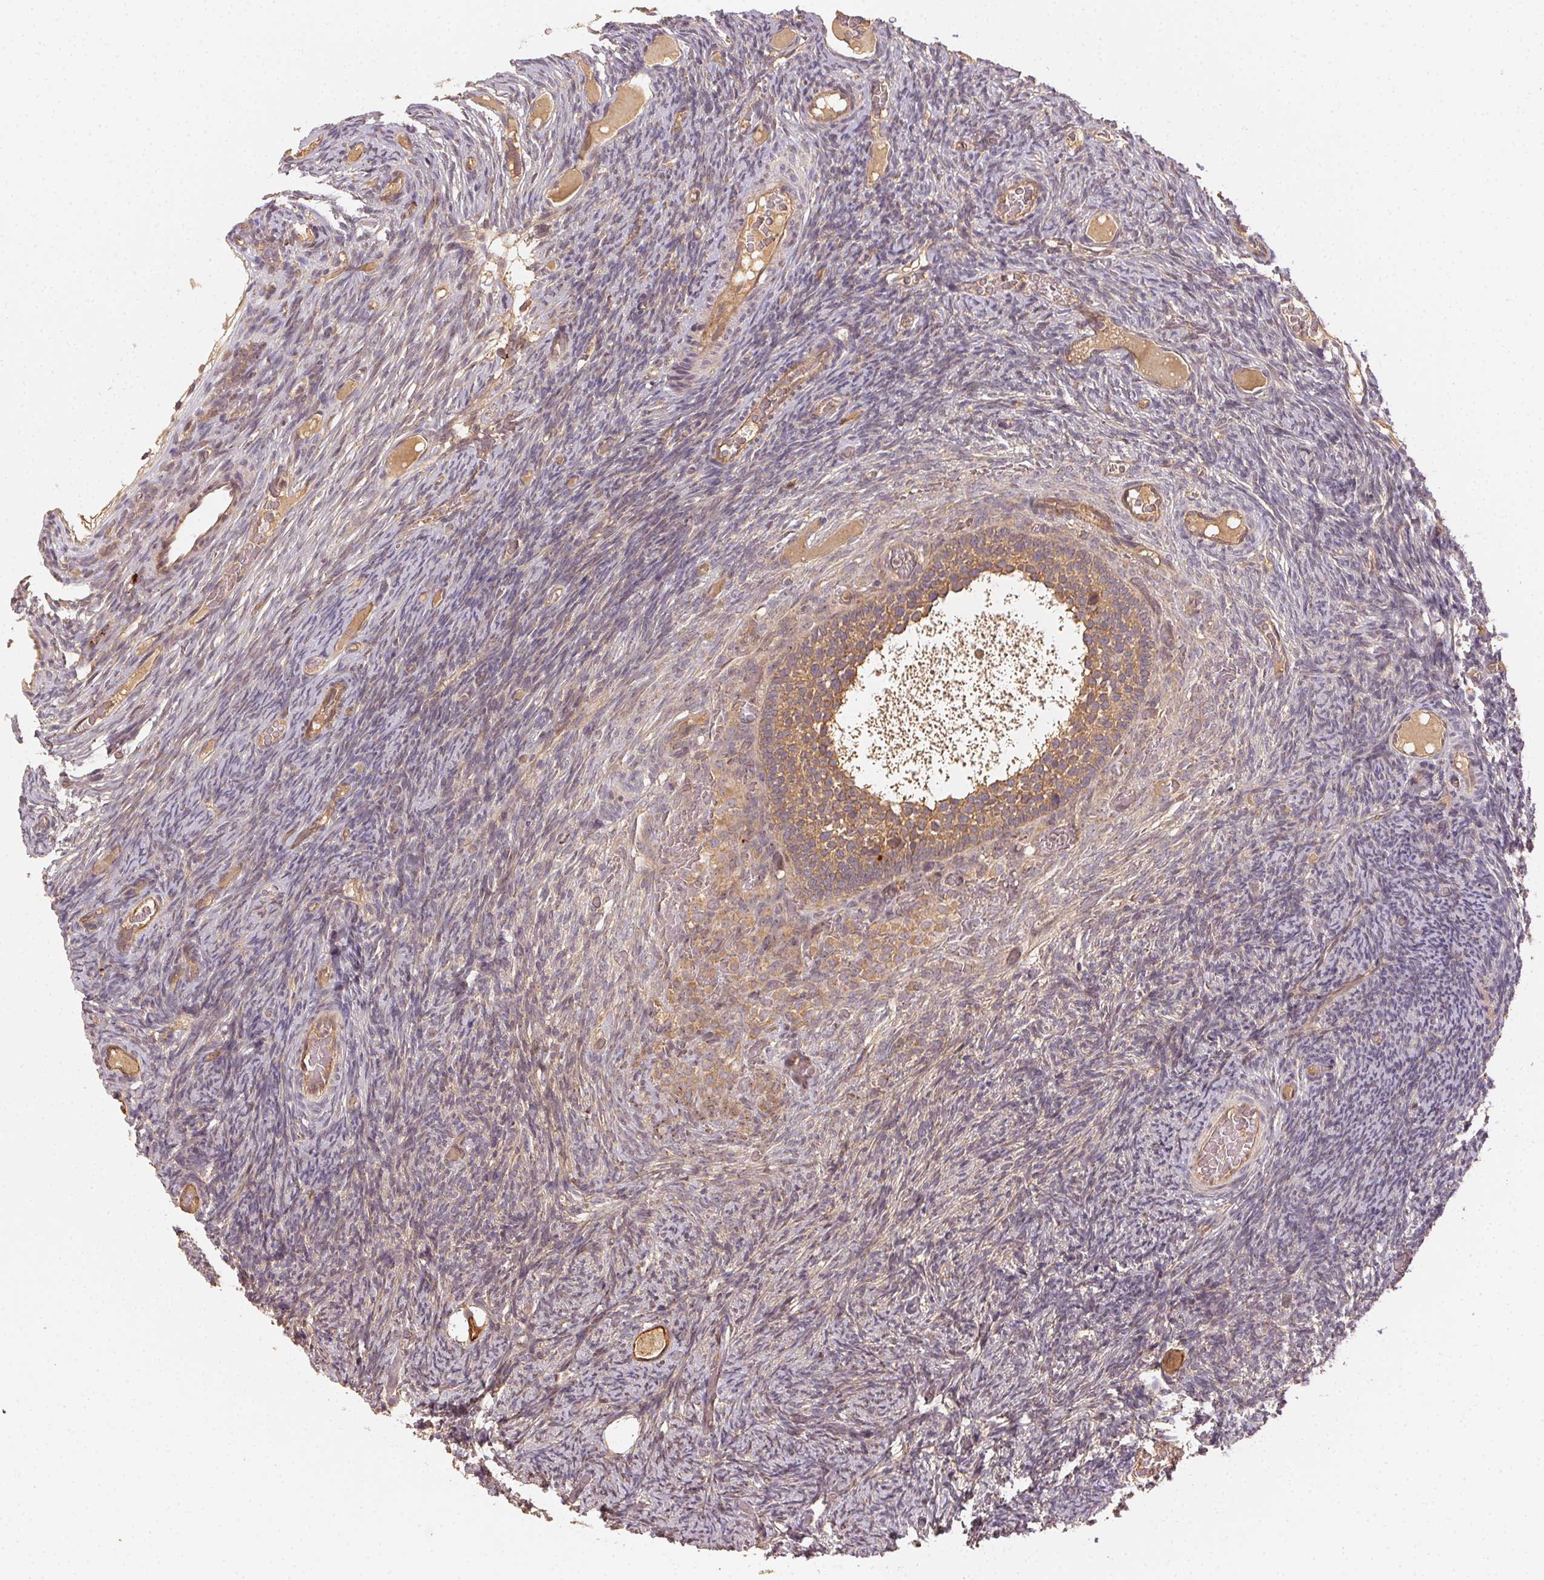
{"staining": {"intensity": "moderate", "quantity": ">75%", "location": "cytoplasmic/membranous"}, "tissue": "ovary", "cell_type": "Follicle cells", "image_type": "normal", "snomed": [{"axis": "morphology", "description": "Normal tissue, NOS"}, {"axis": "topography", "description": "Ovary"}], "caption": "Protein staining of normal ovary shows moderate cytoplasmic/membranous positivity in about >75% of follicle cells. (DAB (3,3'-diaminobenzidine) IHC with brightfield microscopy, high magnification).", "gene": "RALA", "patient": {"sex": "female", "age": 34}}